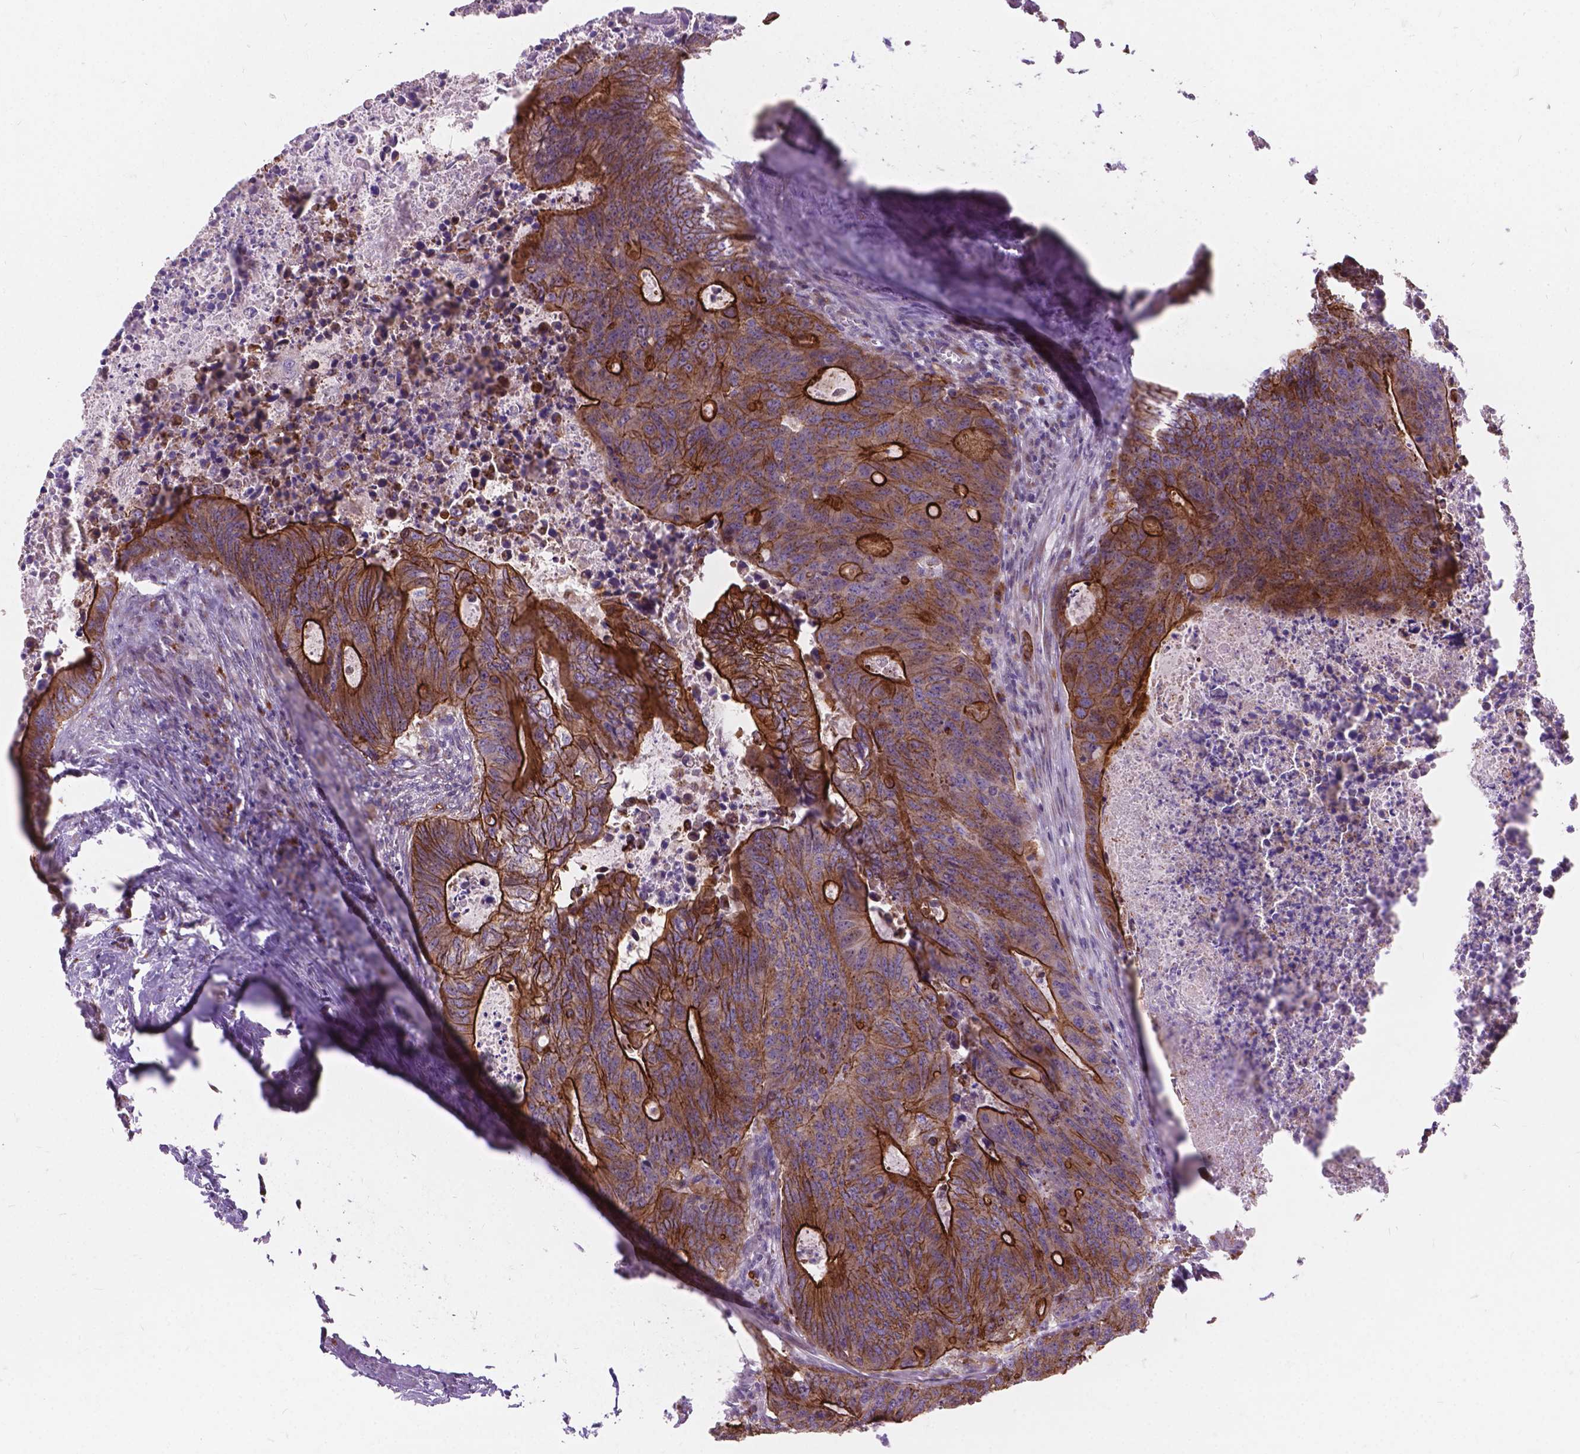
{"staining": {"intensity": "strong", "quantity": "25%-75%", "location": "cytoplasmic/membranous"}, "tissue": "colorectal cancer", "cell_type": "Tumor cells", "image_type": "cancer", "snomed": [{"axis": "morphology", "description": "Adenocarcinoma, NOS"}, {"axis": "topography", "description": "Colon"}], "caption": "Tumor cells exhibit strong cytoplasmic/membranous expression in approximately 25%-75% of cells in colorectal adenocarcinoma.", "gene": "MYH14", "patient": {"sex": "male", "age": 67}}